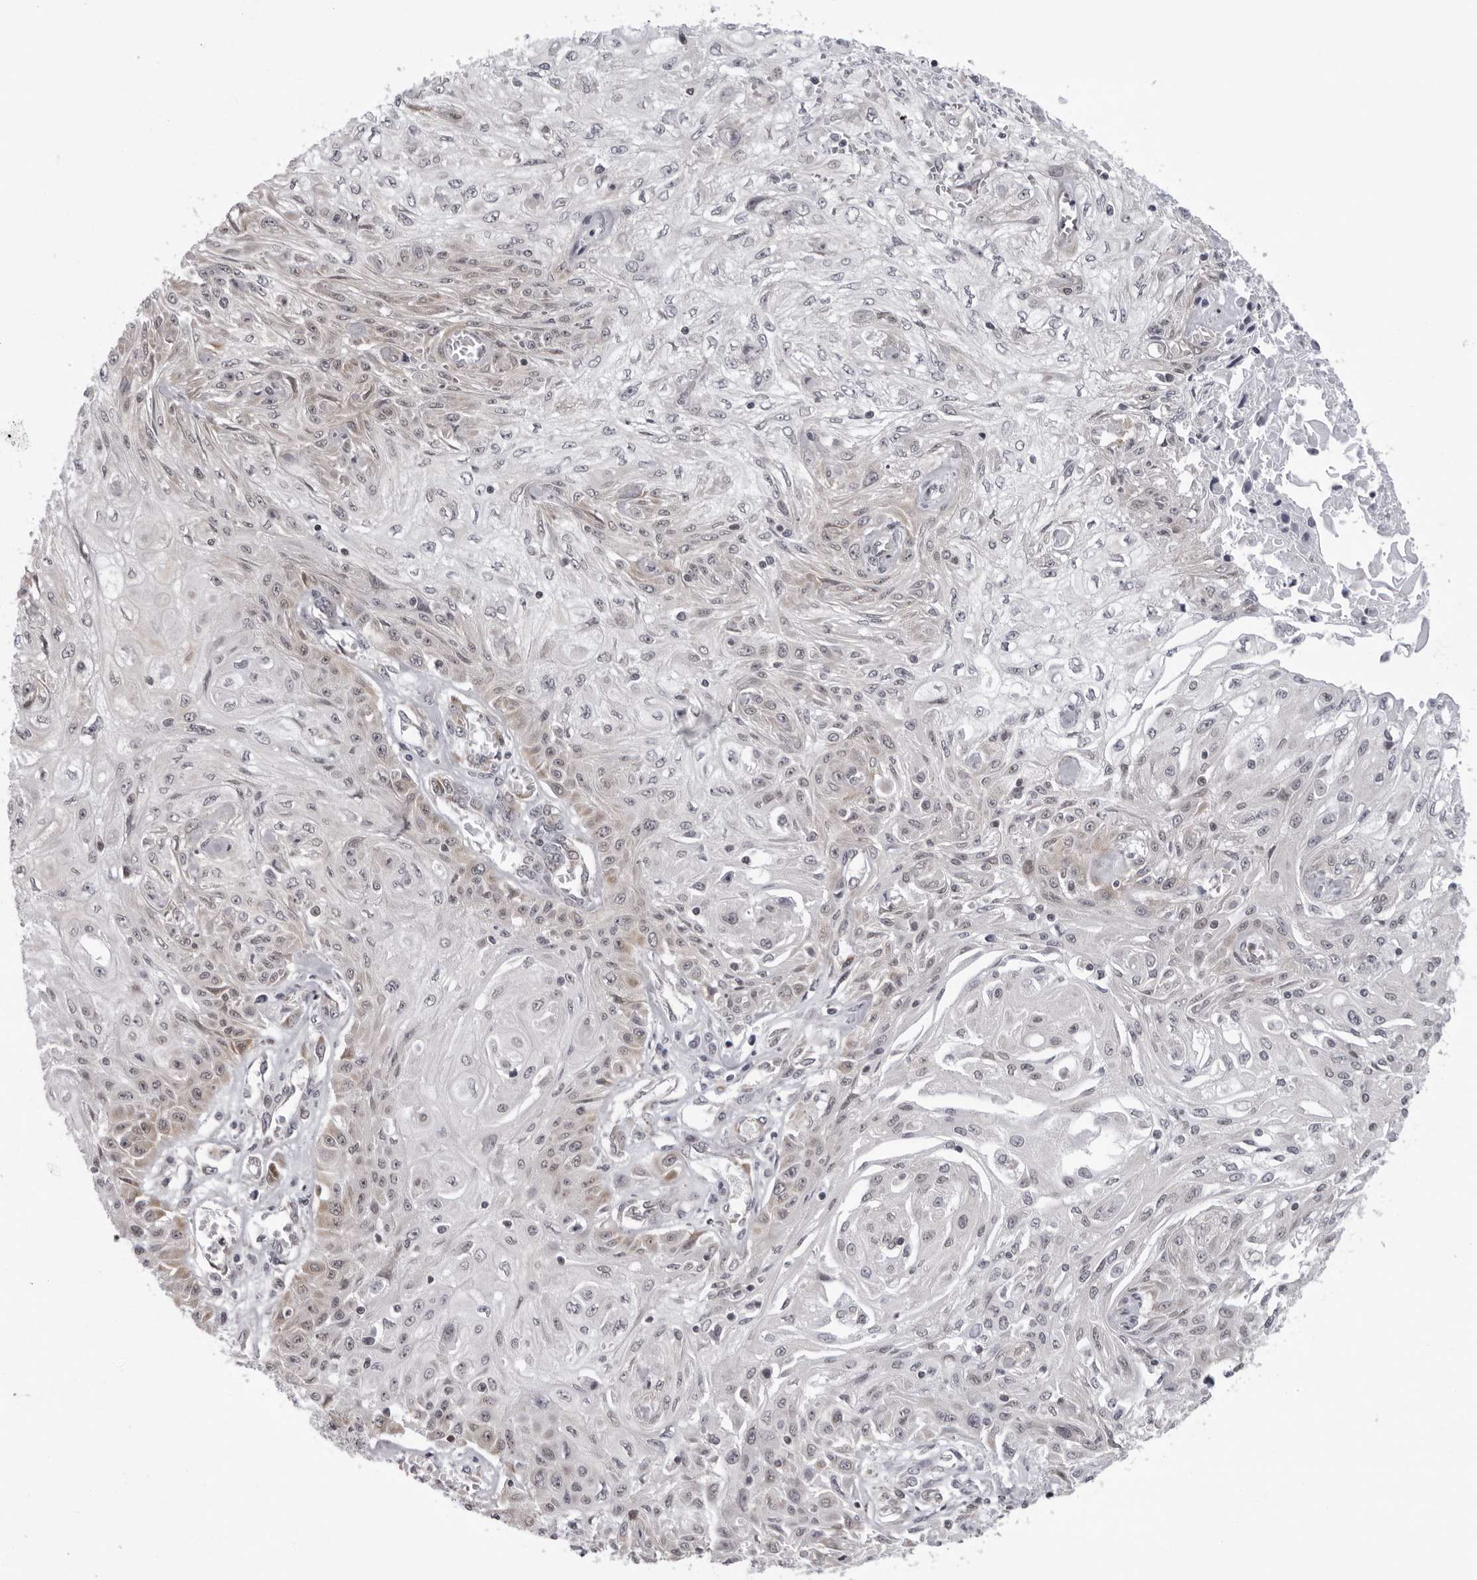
{"staining": {"intensity": "weak", "quantity": "<25%", "location": "cytoplasmic/membranous"}, "tissue": "skin cancer", "cell_type": "Tumor cells", "image_type": "cancer", "snomed": [{"axis": "morphology", "description": "Squamous cell carcinoma, NOS"}, {"axis": "morphology", "description": "Squamous cell carcinoma, metastatic, NOS"}, {"axis": "topography", "description": "Skin"}, {"axis": "topography", "description": "Lymph node"}], "caption": "This is a image of immunohistochemistry (IHC) staining of squamous cell carcinoma (skin), which shows no positivity in tumor cells.", "gene": "MRPS15", "patient": {"sex": "male", "age": 75}}